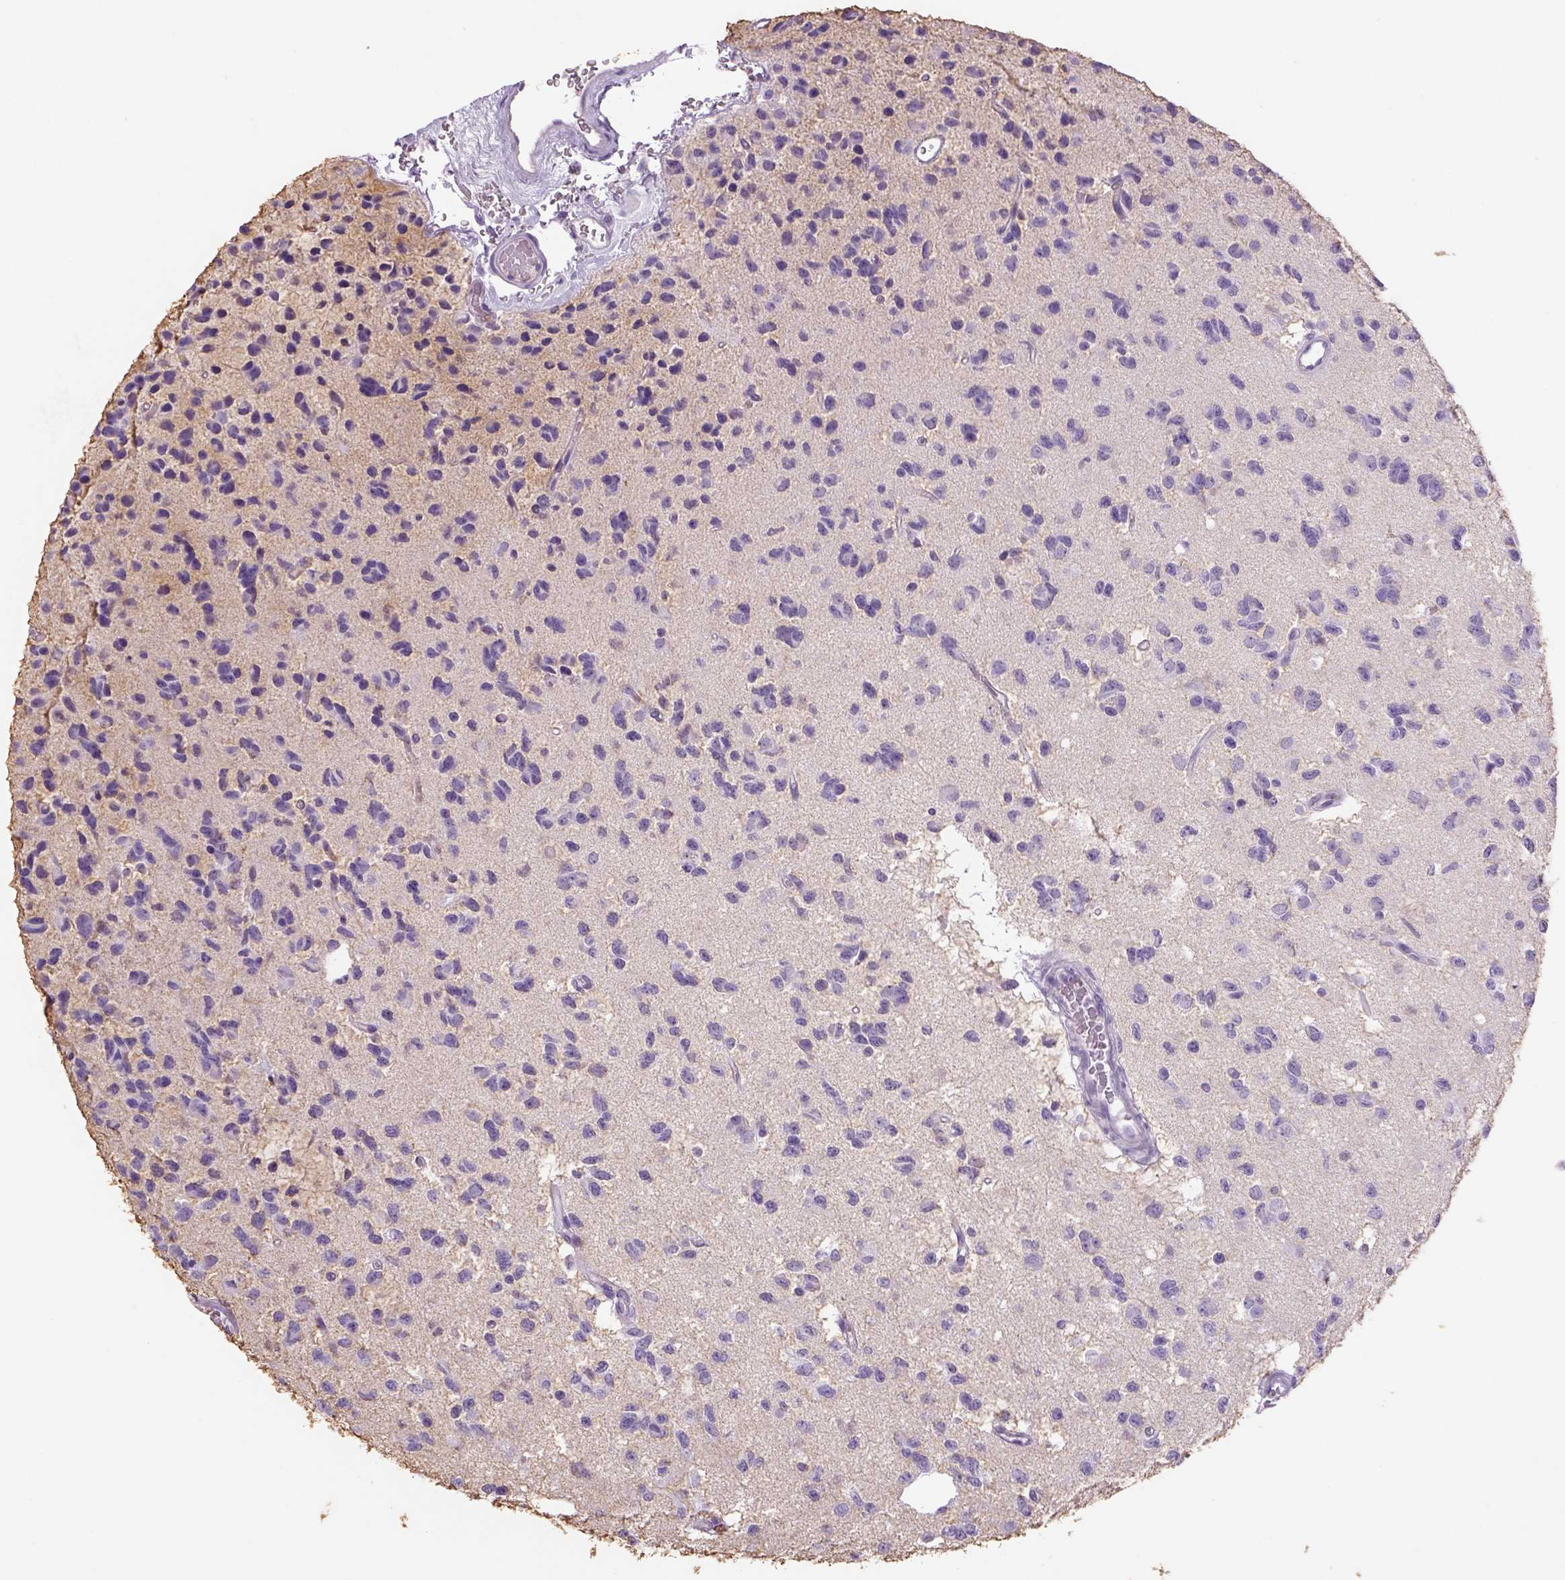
{"staining": {"intensity": "negative", "quantity": "none", "location": "none"}, "tissue": "glioma", "cell_type": "Tumor cells", "image_type": "cancer", "snomed": [{"axis": "morphology", "description": "Glioma, malignant, Low grade"}, {"axis": "topography", "description": "Brain"}], "caption": "Tumor cells show no significant protein staining in glioma. (DAB (3,3'-diaminobenzidine) immunohistochemistry (IHC) visualized using brightfield microscopy, high magnification).", "gene": "DBH", "patient": {"sex": "female", "age": 45}}